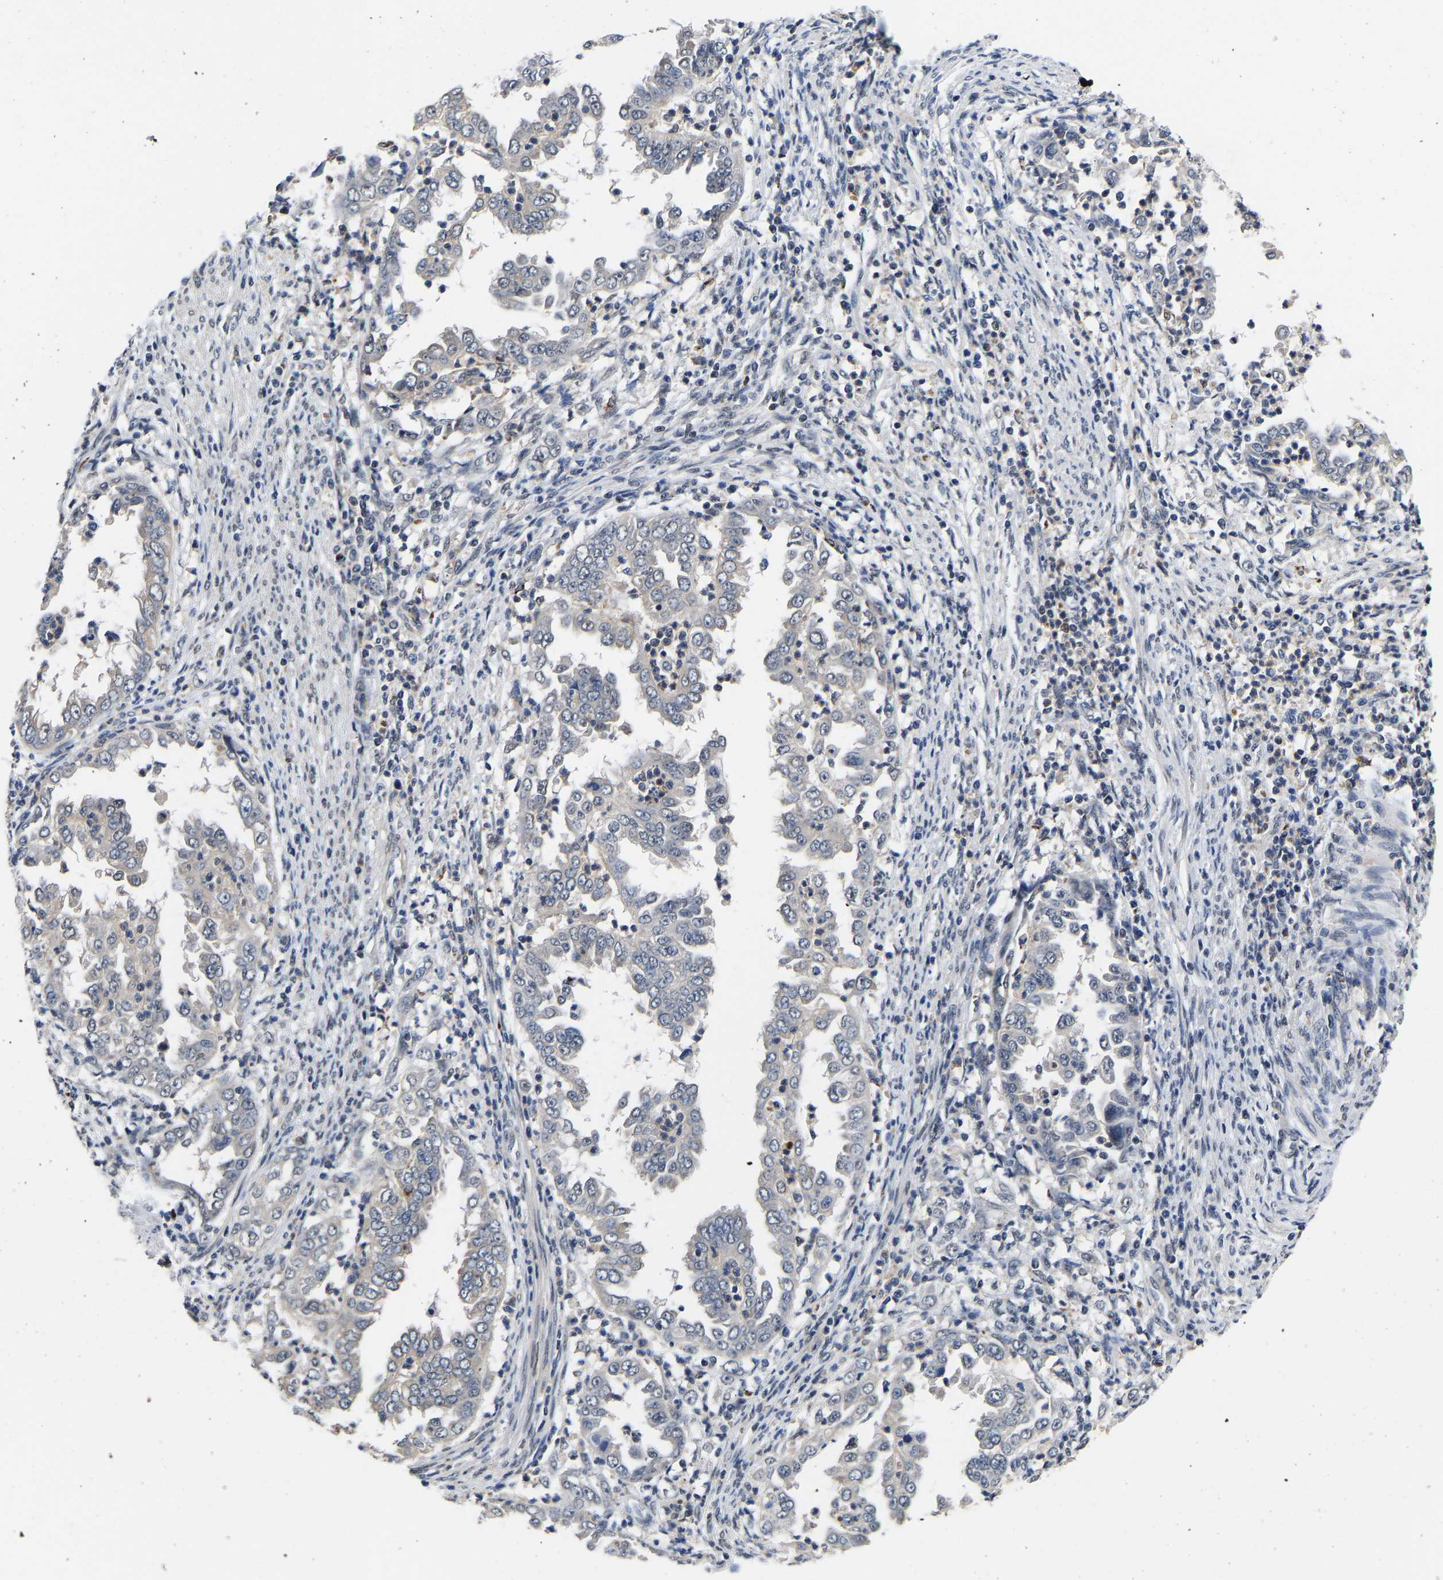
{"staining": {"intensity": "negative", "quantity": "none", "location": "none"}, "tissue": "endometrial cancer", "cell_type": "Tumor cells", "image_type": "cancer", "snomed": [{"axis": "morphology", "description": "Adenocarcinoma, NOS"}, {"axis": "topography", "description": "Endometrium"}], "caption": "This is a photomicrograph of IHC staining of endometrial cancer, which shows no staining in tumor cells.", "gene": "METTL16", "patient": {"sex": "female", "age": 85}}